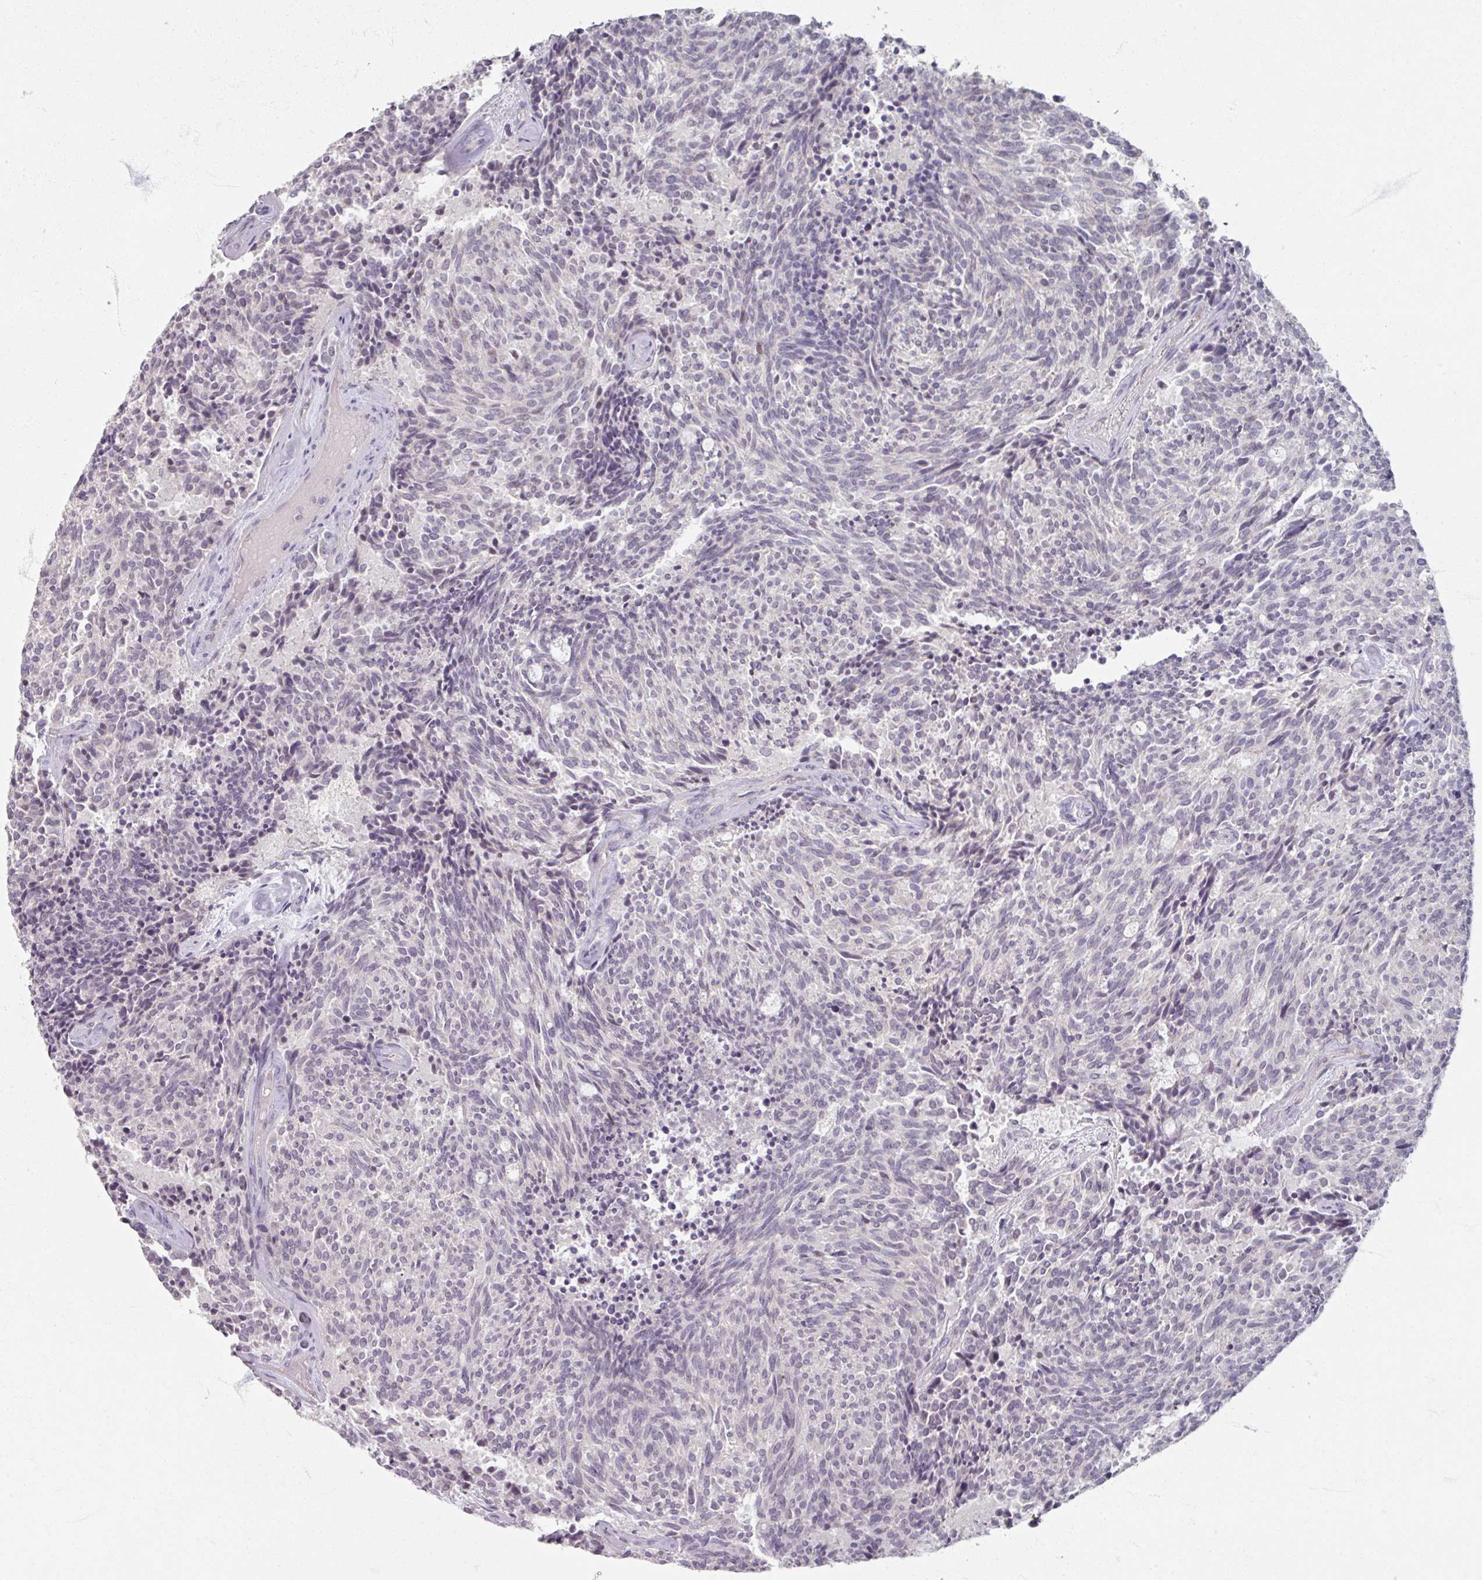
{"staining": {"intensity": "negative", "quantity": "none", "location": "none"}, "tissue": "carcinoid", "cell_type": "Tumor cells", "image_type": "cancer", "snomed": [{"axis": "morphology", "description": "Carcinoid, malignant, NOS"}, {"axis": "topography", "description": "Pancreas"}], "caption": "Immunohistochemical staining of carcinoid displays no significant staining in tumor cells. (Brightfield microscopy of DAB (3,3'-diaminobenzidine) immunohistochemistry (IHC) at high magnification).", "gene": "SOX11", "patient": {"sex": "female", "age": 54}}